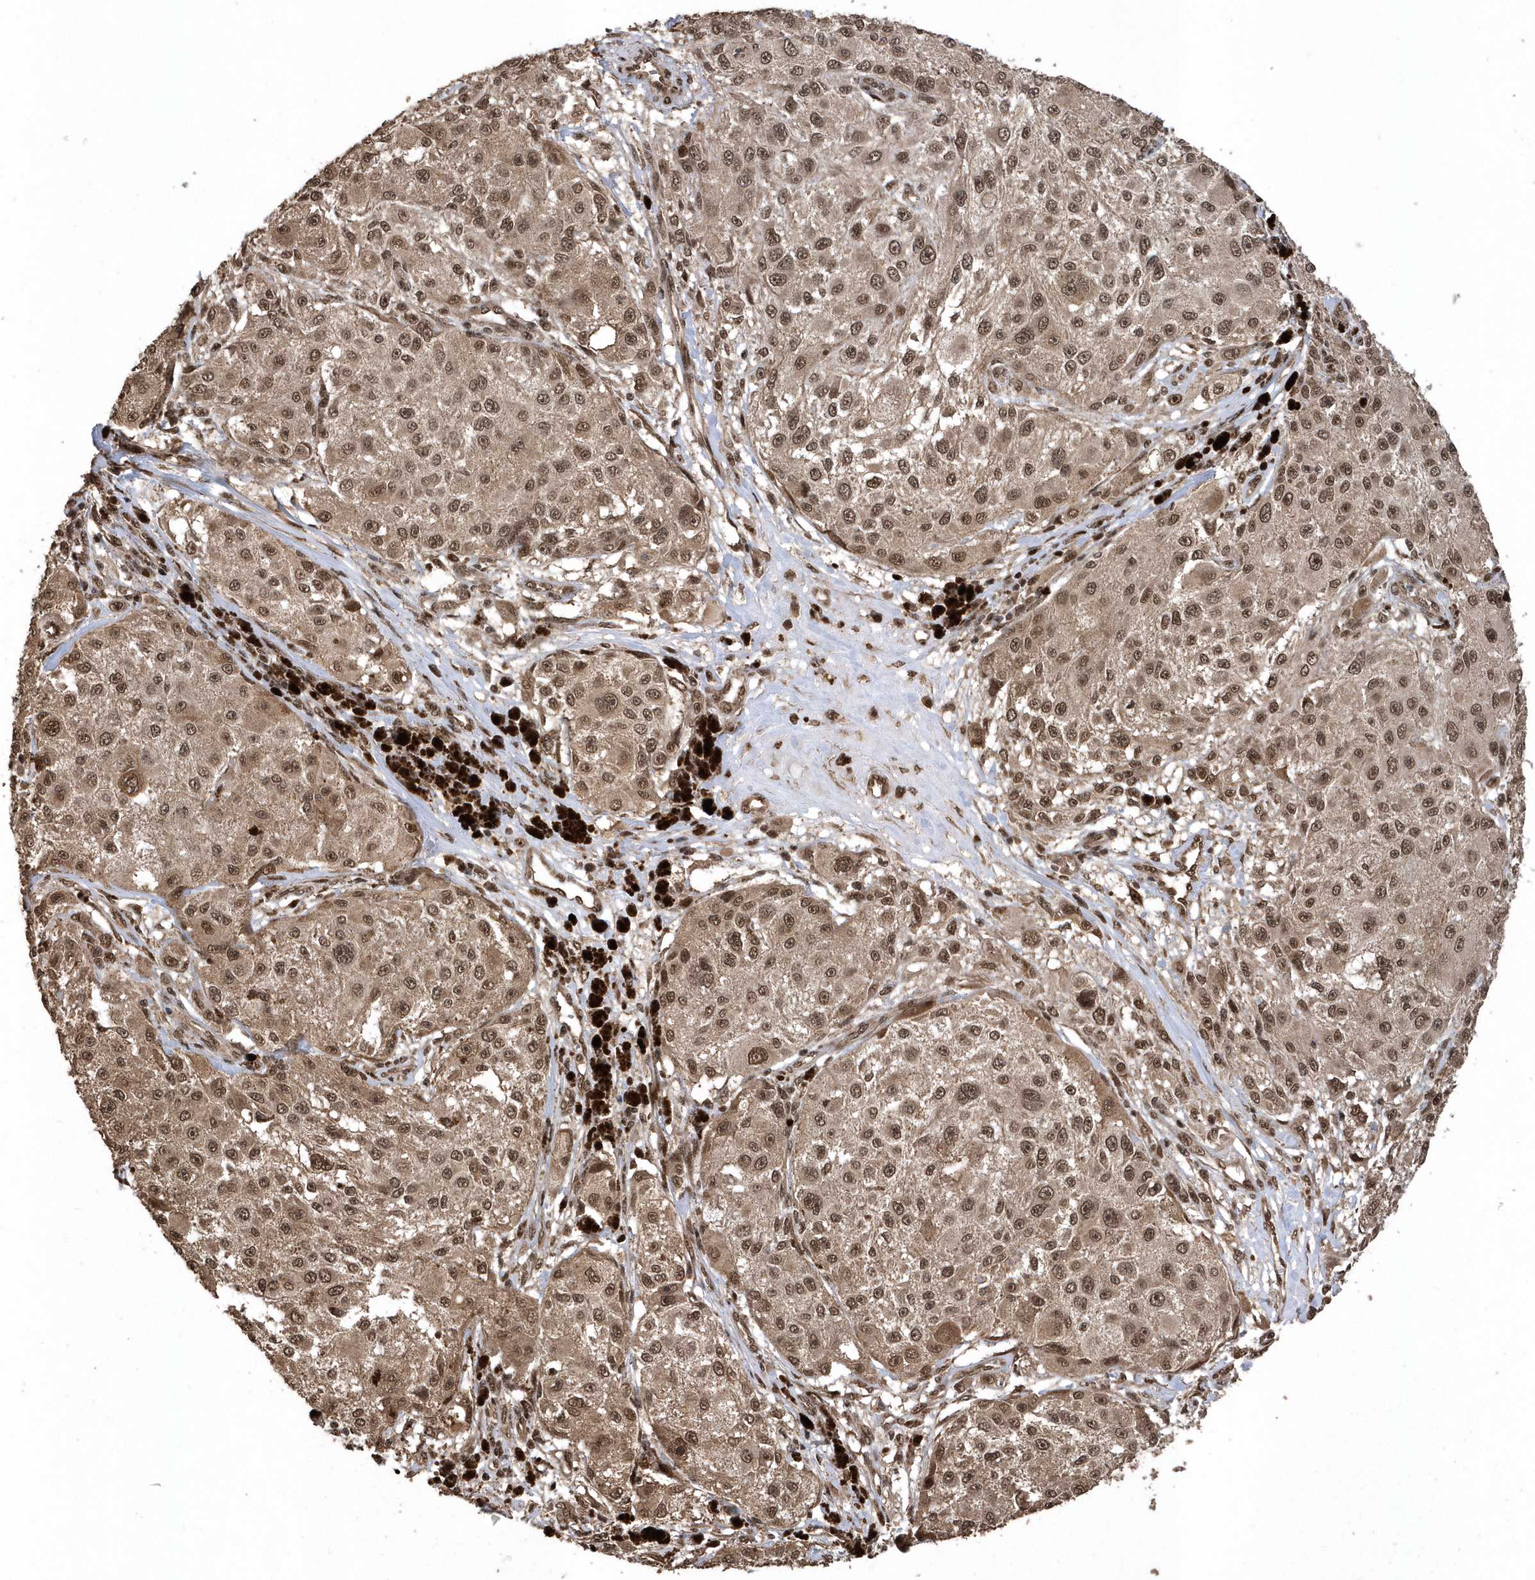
{"staining": {"intensity": "moderate", "quantity": ">75%", "location": "cytoplasmic/membranous,nuclear"}, "tissue": "melanoma", "cell_type": "Tumor cells", "image_type": "cancer", "snomed": [{"axis": "morphology", "description": "Necrosis, NOS"}, {"axis": "morphology", "description": "Malignant melanoma, NOS"}, {"axis": "topography", "description": "Skin"}], "caption": "Protein analysis of malignant melanoma tissue displays moderate cytoplasmic/membranous and nuclear expression in about >75% of tumor cells.", "gene": "INTS12", "patient": {"sex": "female", "age": 87}}